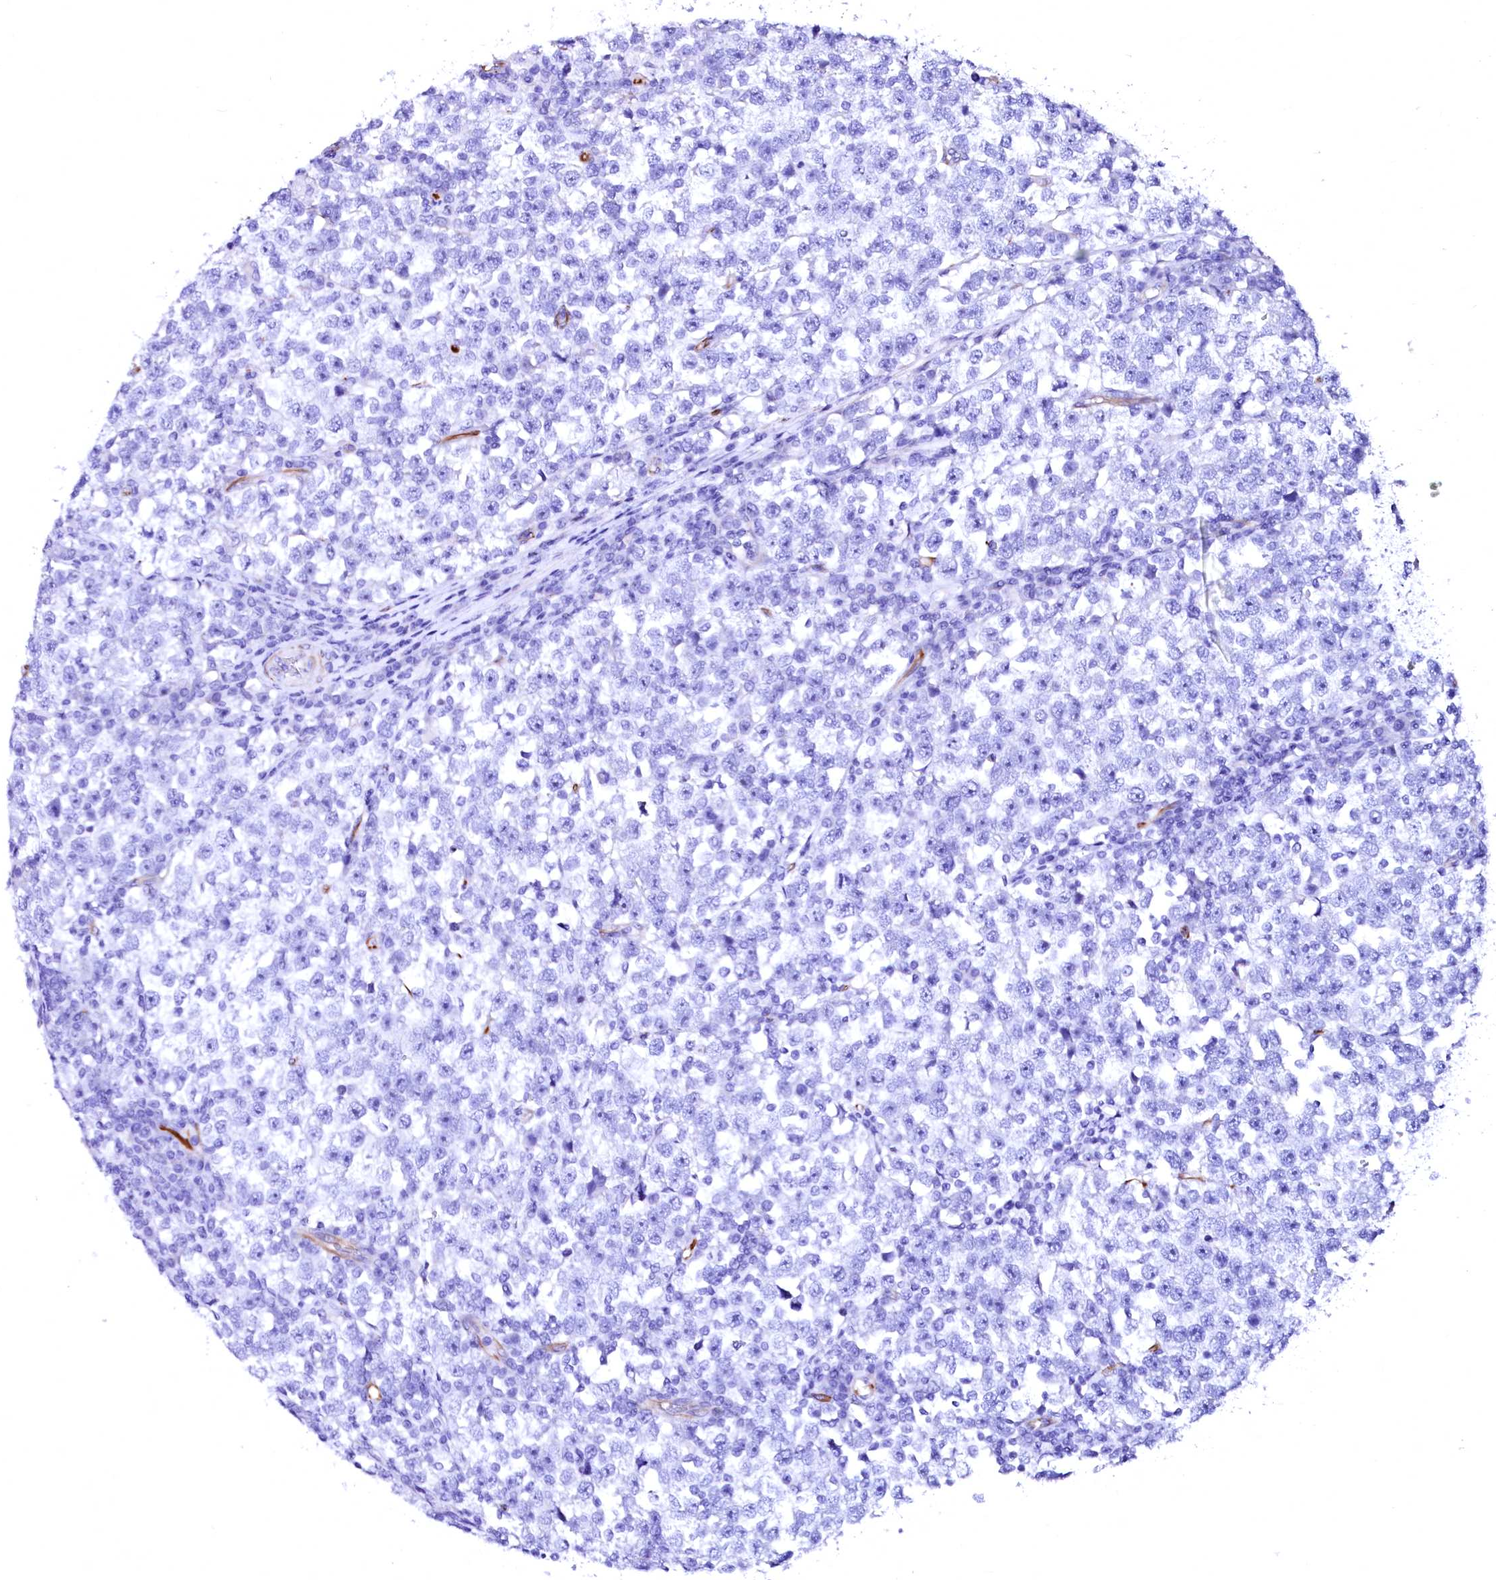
{"staining": {"intensity": "negative", "quantity": "none", "location": "none"}, "tissue": "testis cancer", "cell_type": "Tumor cells", "image_type": "cancer", "snomed": [{"axis": "morphology", "description": "Normal tissue, NOS"}, {"axis": "morphology", "description": "Seminoma, NOS"}, {"axis": "topography", "description": "Testis"}], "caption": "Immunohistochemistry (IHC) micrograph of neoplastic tissue: human testis cancer stained with DAB (3,3'-diaminobenzidine) demonstrates no significant protein positivity in tumor cells.", "gene": "SFR1", "patient": {"sex": "male", "age": 43}}